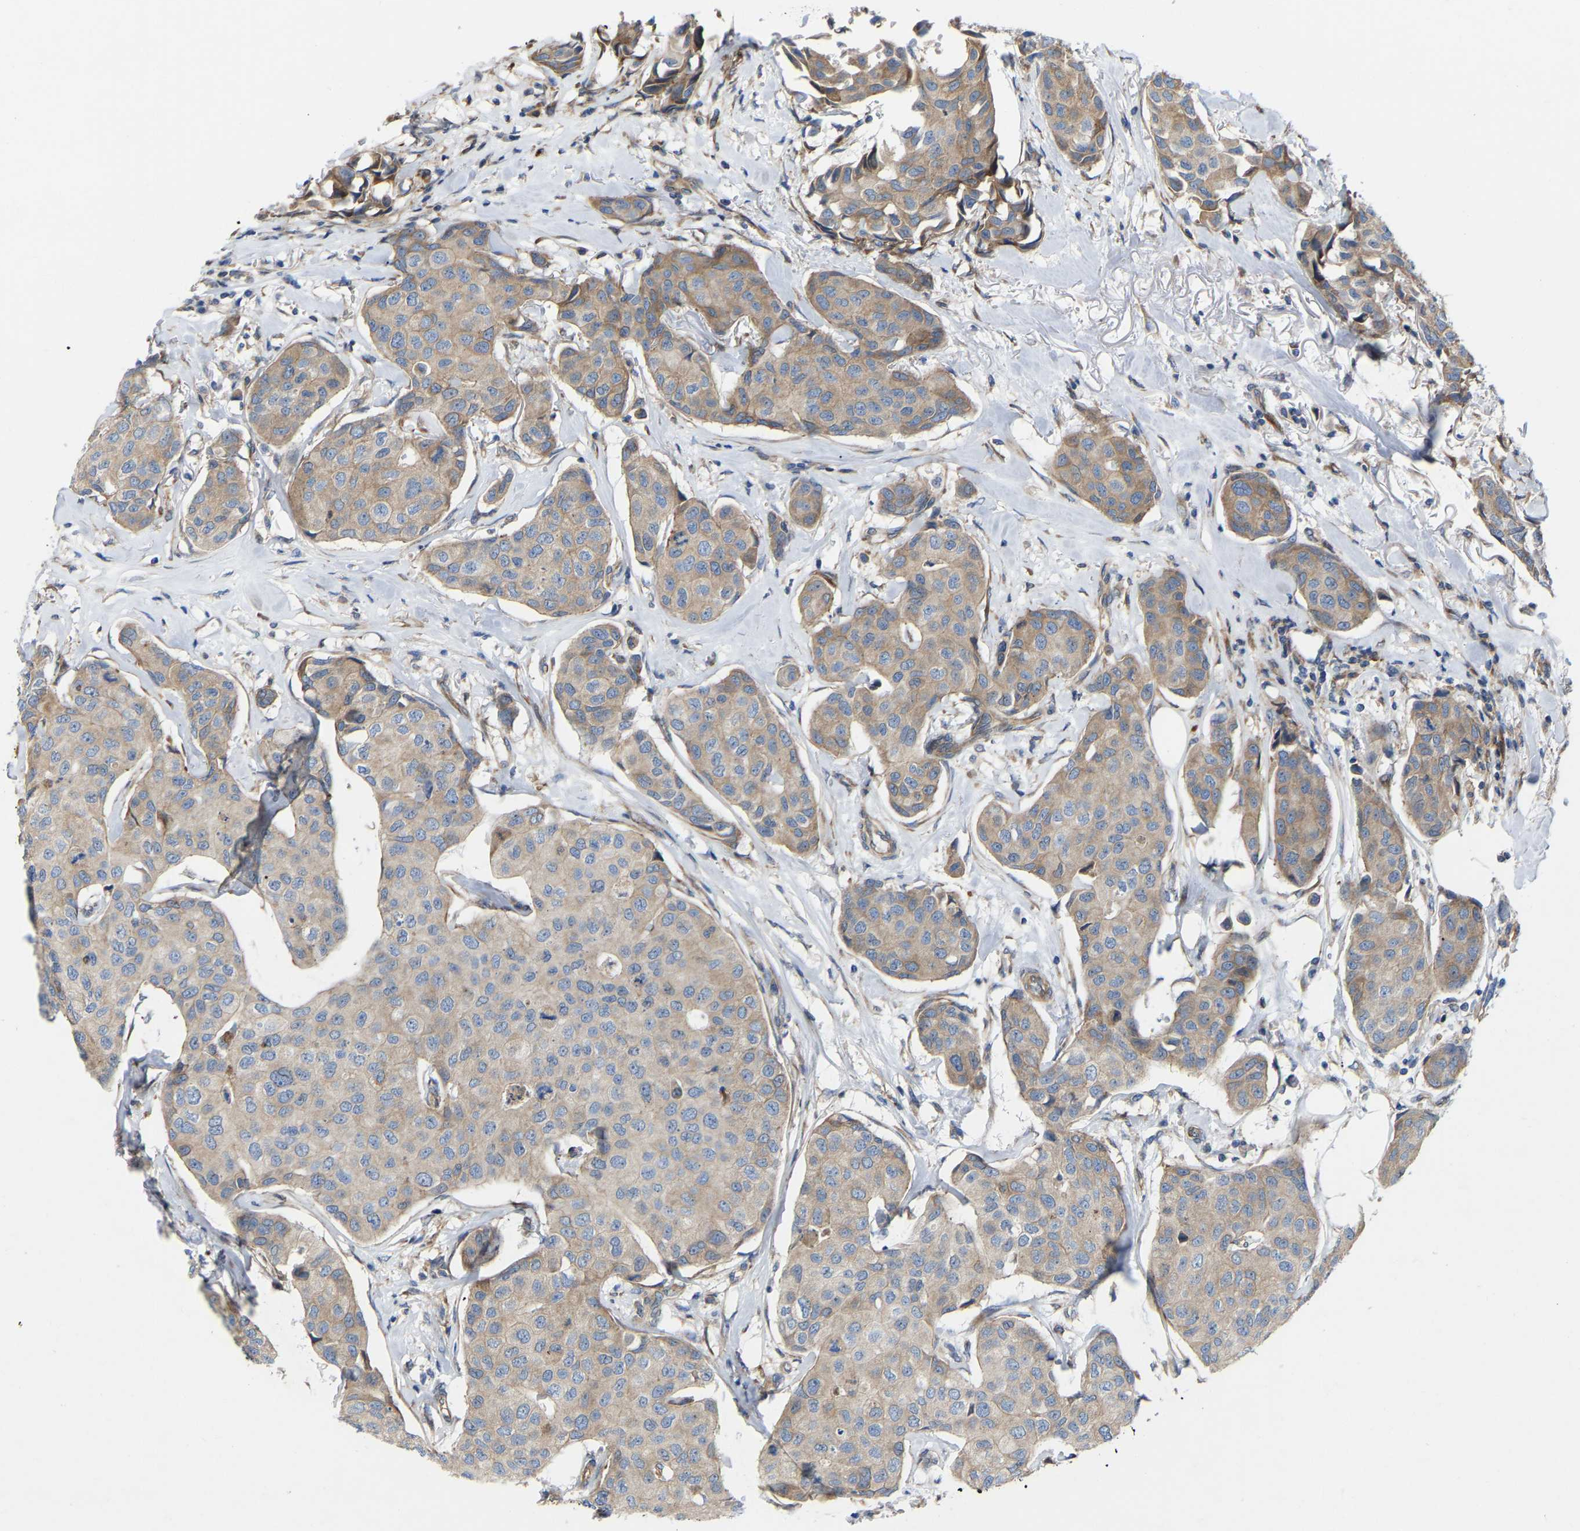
{"staining": {"intensity": "weak", "quantity": ">75%", "location": "cytoplasmic/membranous"}, "tissue": "breast cancer", "cell_type": "Tumor cells", "image_type": "cancer", "snomed": [{"axis": "morphology", "description": "Duct carcinoma"}, {"axis": "topography", "description": "Breast"}], "caption": "Human breast infiltrating ductal carcinoma stained with a protein marker demonstrates weak staining in tumor cells.", "gene": "TOR1B", "patient": {"sex": "female", "age": 80}}